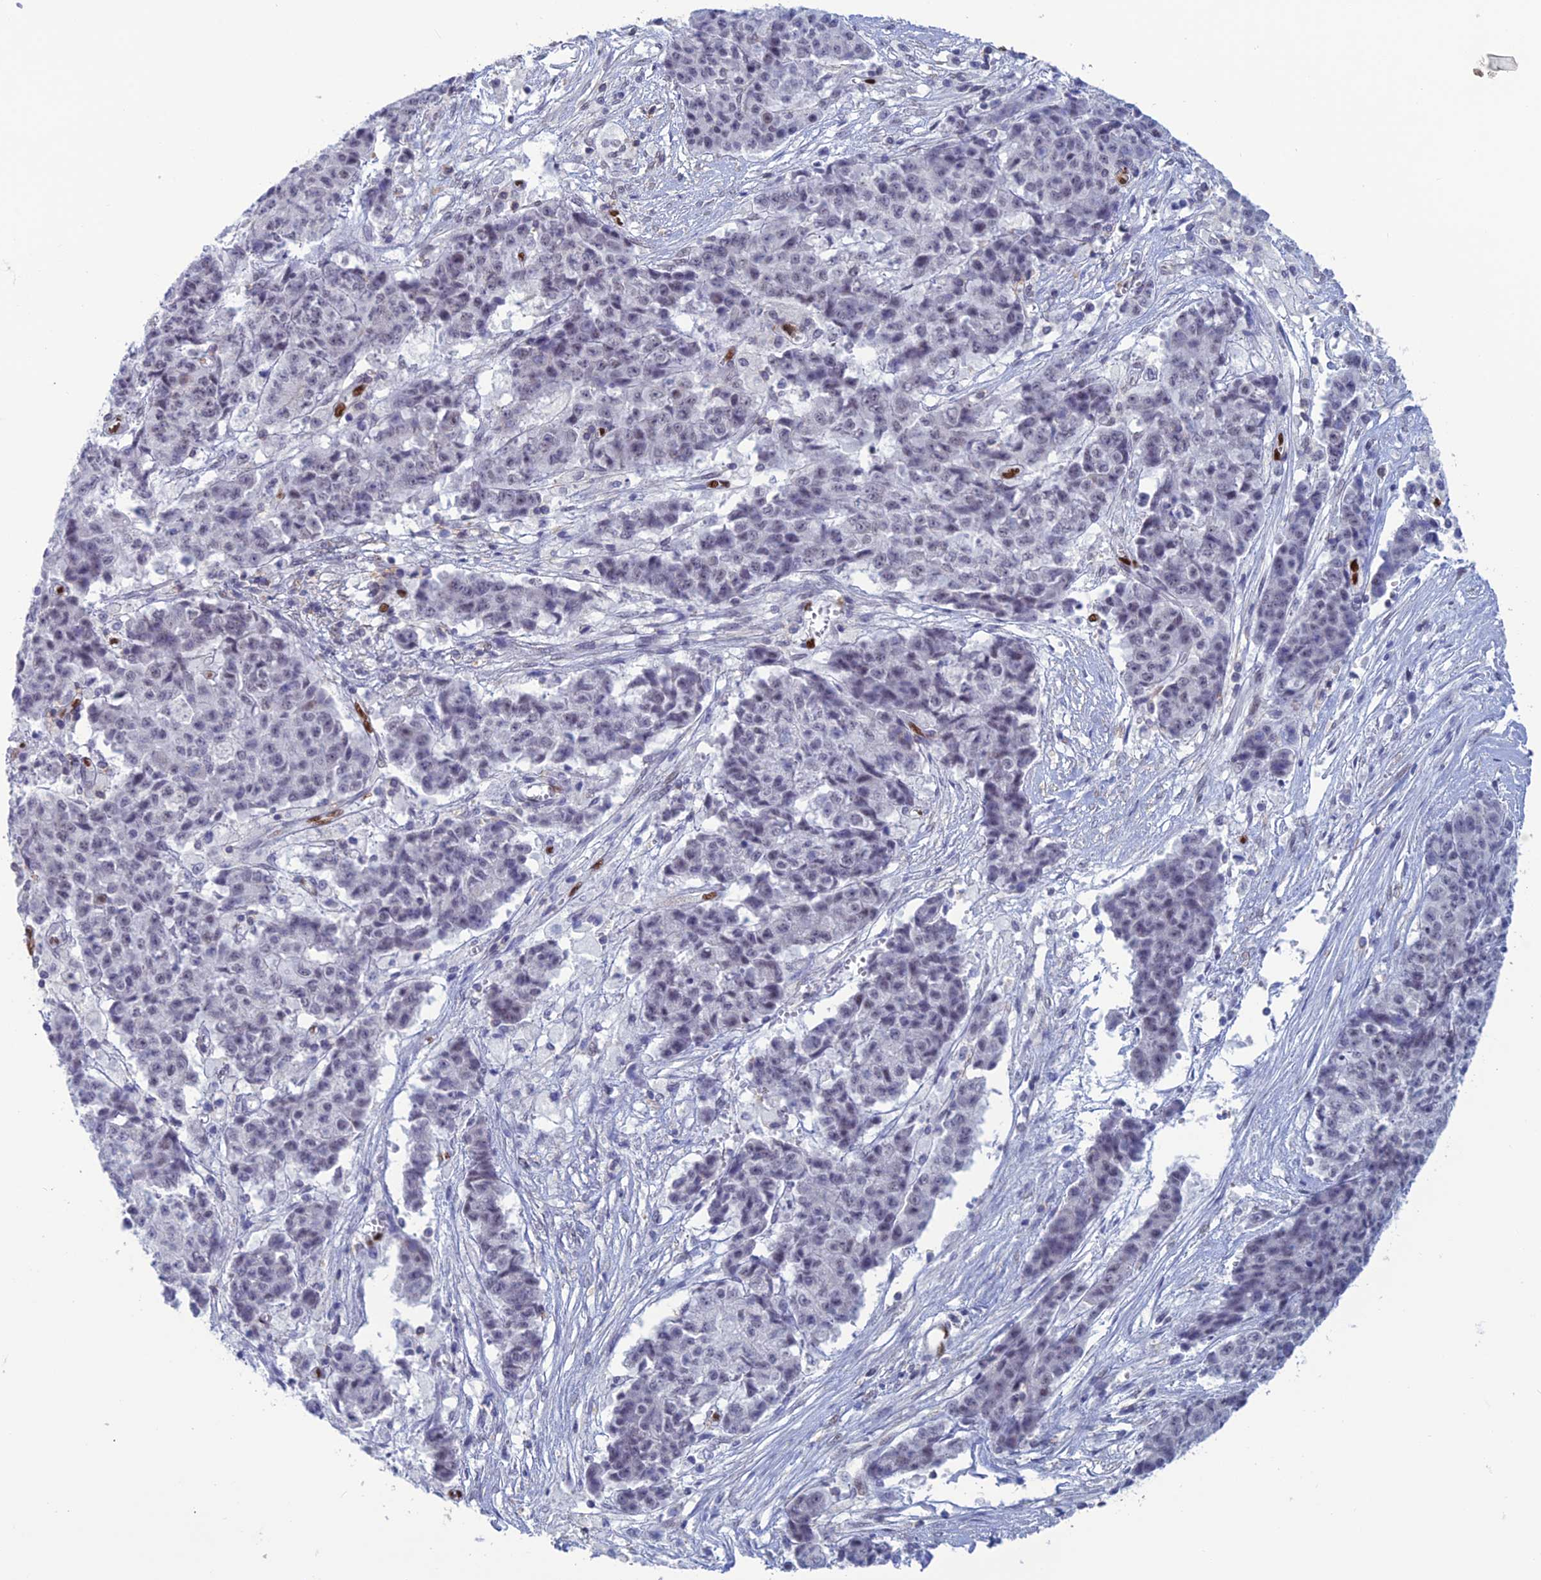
{"staining": {"intensity": "negative", "quantity": "none", "location": "none"}, "tissue": "ovarian cancer", "cell_type": "Tumor cells", "image_type": "cancer", "snomed": [{"axis": "morphology", "description": "Carcinoma, endometroid"}, {"axis": "topography", "description": "Ovary"}], "caption": "IHC histopathology image of neoplastic tissue: human endometroid carcinoma (ovarian) stained with DAB displays no significant protein positivity in tumor cells.", "gene": "NOL4L", "patient": {"sex": "female", "age": 42}}